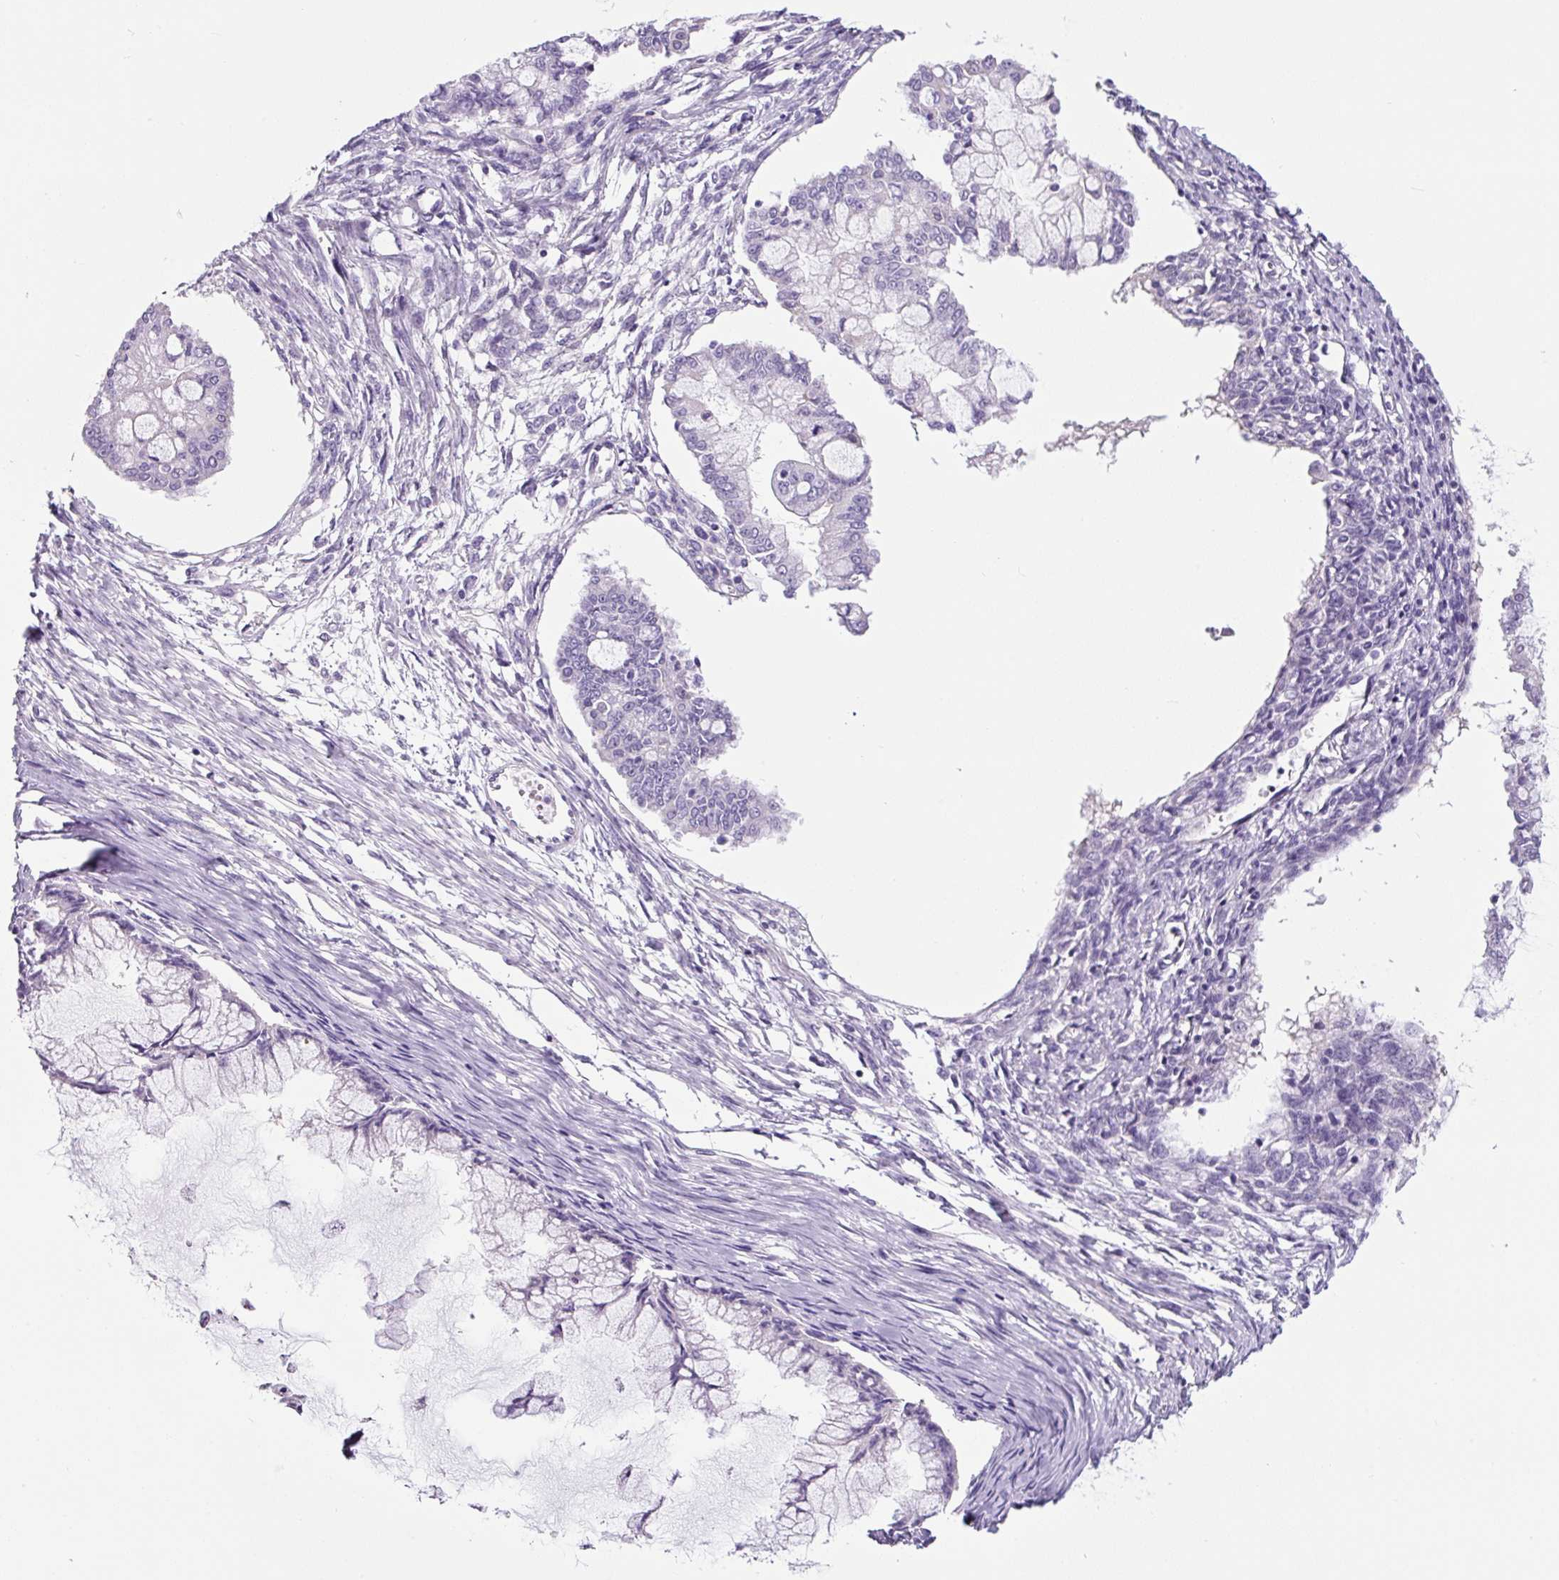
{"staining": {"intensity": "weak", "quantity": "25%-75%", "location": "cytoplasmic/membranous"}, "tissue": "ovarian cancer", "cell_type": "Tumor cells", "image_type": "cancer", "snomed": [{"axis": "morphology", "description": "Cystadenocarcinoma, mucinous, NOS"}, {"axis": "topography", "description": "Ovary"}], "caption": "A histopathology image of human ovarian cancer stained for a protein displays weak cytoplasmic/membranous brown staining in tumor cells.", "gene": "GORASP1", "patient": {"sex": "female", "age": 34}}